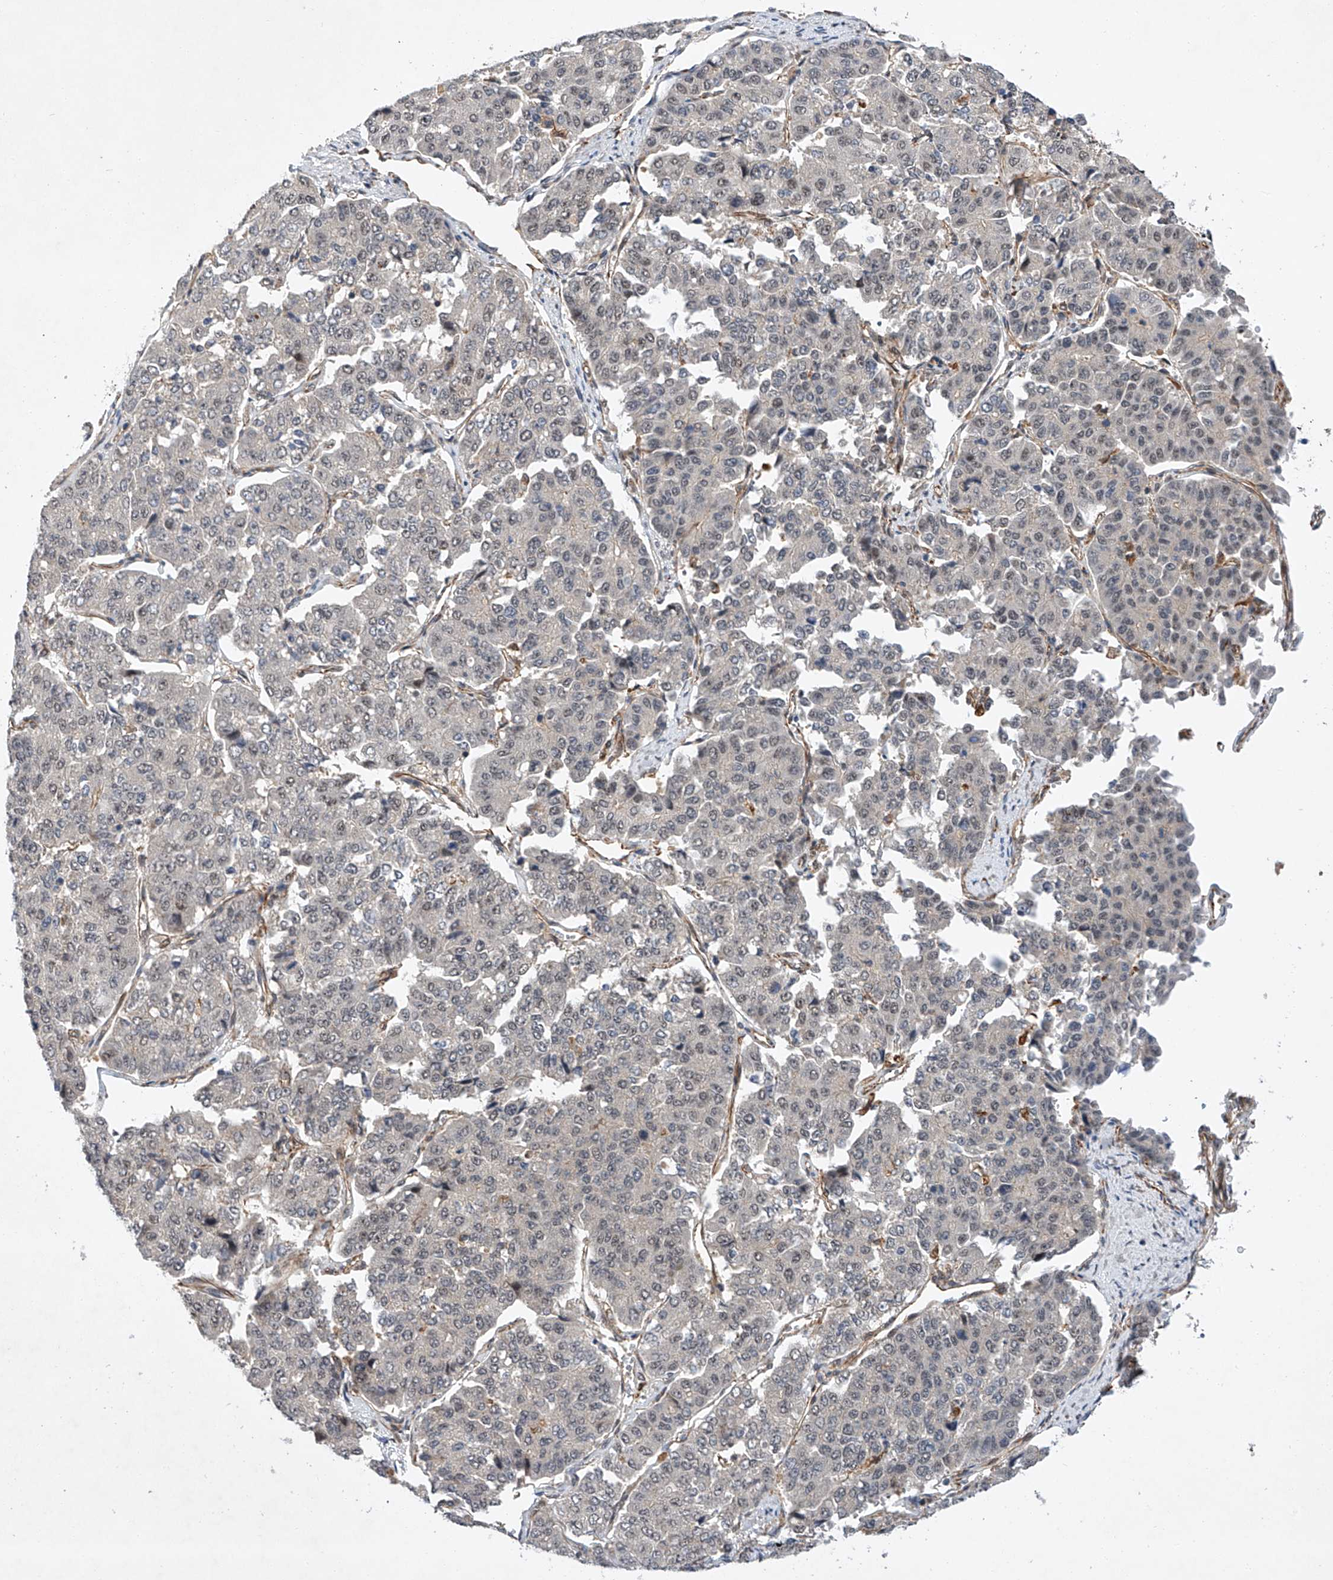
{"staining": {"intensity": "negative", "quantity": "none", "location": "none"}, "tissue": "pancreatic cancer", "cell_type": "Tumor cells", "image_type": "cancer", "snomed": [{"axis": "morphology", "description": "Adenocarcinoma, NOS"}, {"axis": "topography", "description": "Pancreas"}], "caption": "This is an immunohistochemistry micrograph of human pancreatic adenocarcinoma. There is no staining in tumor cells.", "gene": "AMD1", "patient": {"sex": "male", "age": 50}}